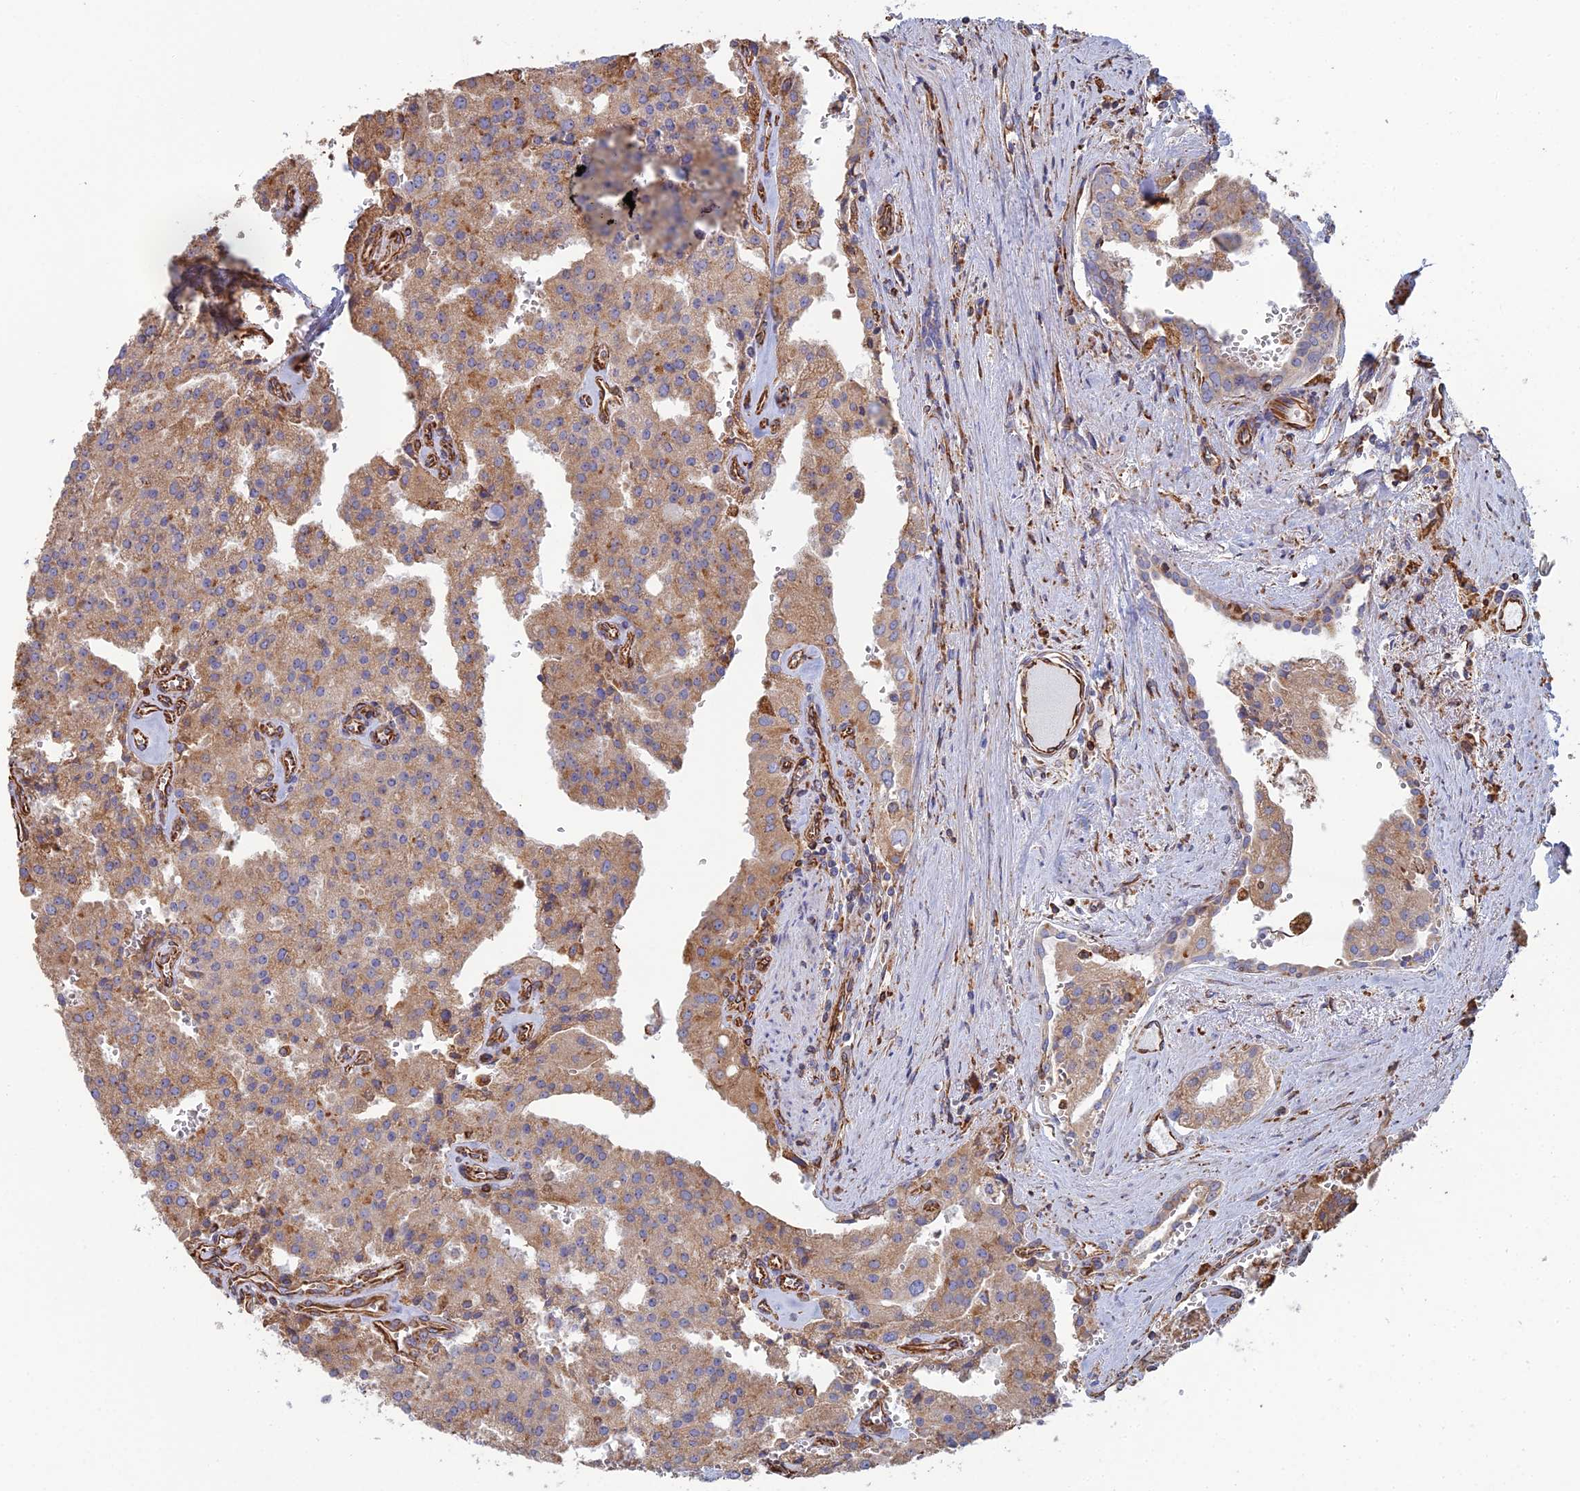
{"staining": {"intensity": "moderate", "quantity": ">75%", "location": "cytoplasmic/membranous"}, "tissue": "prostate cancer", "cell_type": "Tumor cells", "image_type": "cancer", "snomed": [{"axis": "morphology", "description": "Adenocarcinoma, High grade"}, {"axis": "topography", "description": "Prostate"}], "caption": "Tumor cells demonstrate medium levels of moderate cytoplasmic/membranous positivity in about >75% of cells in human adenocarcinoma (high-grade) (prostate). The staining was performed using DAB, with brown indicating positive protein expression. Nuclei are stained blue with hematoxylin.", "gene": "CLVS2", "patient": {"sex": "male", "age": 68}}